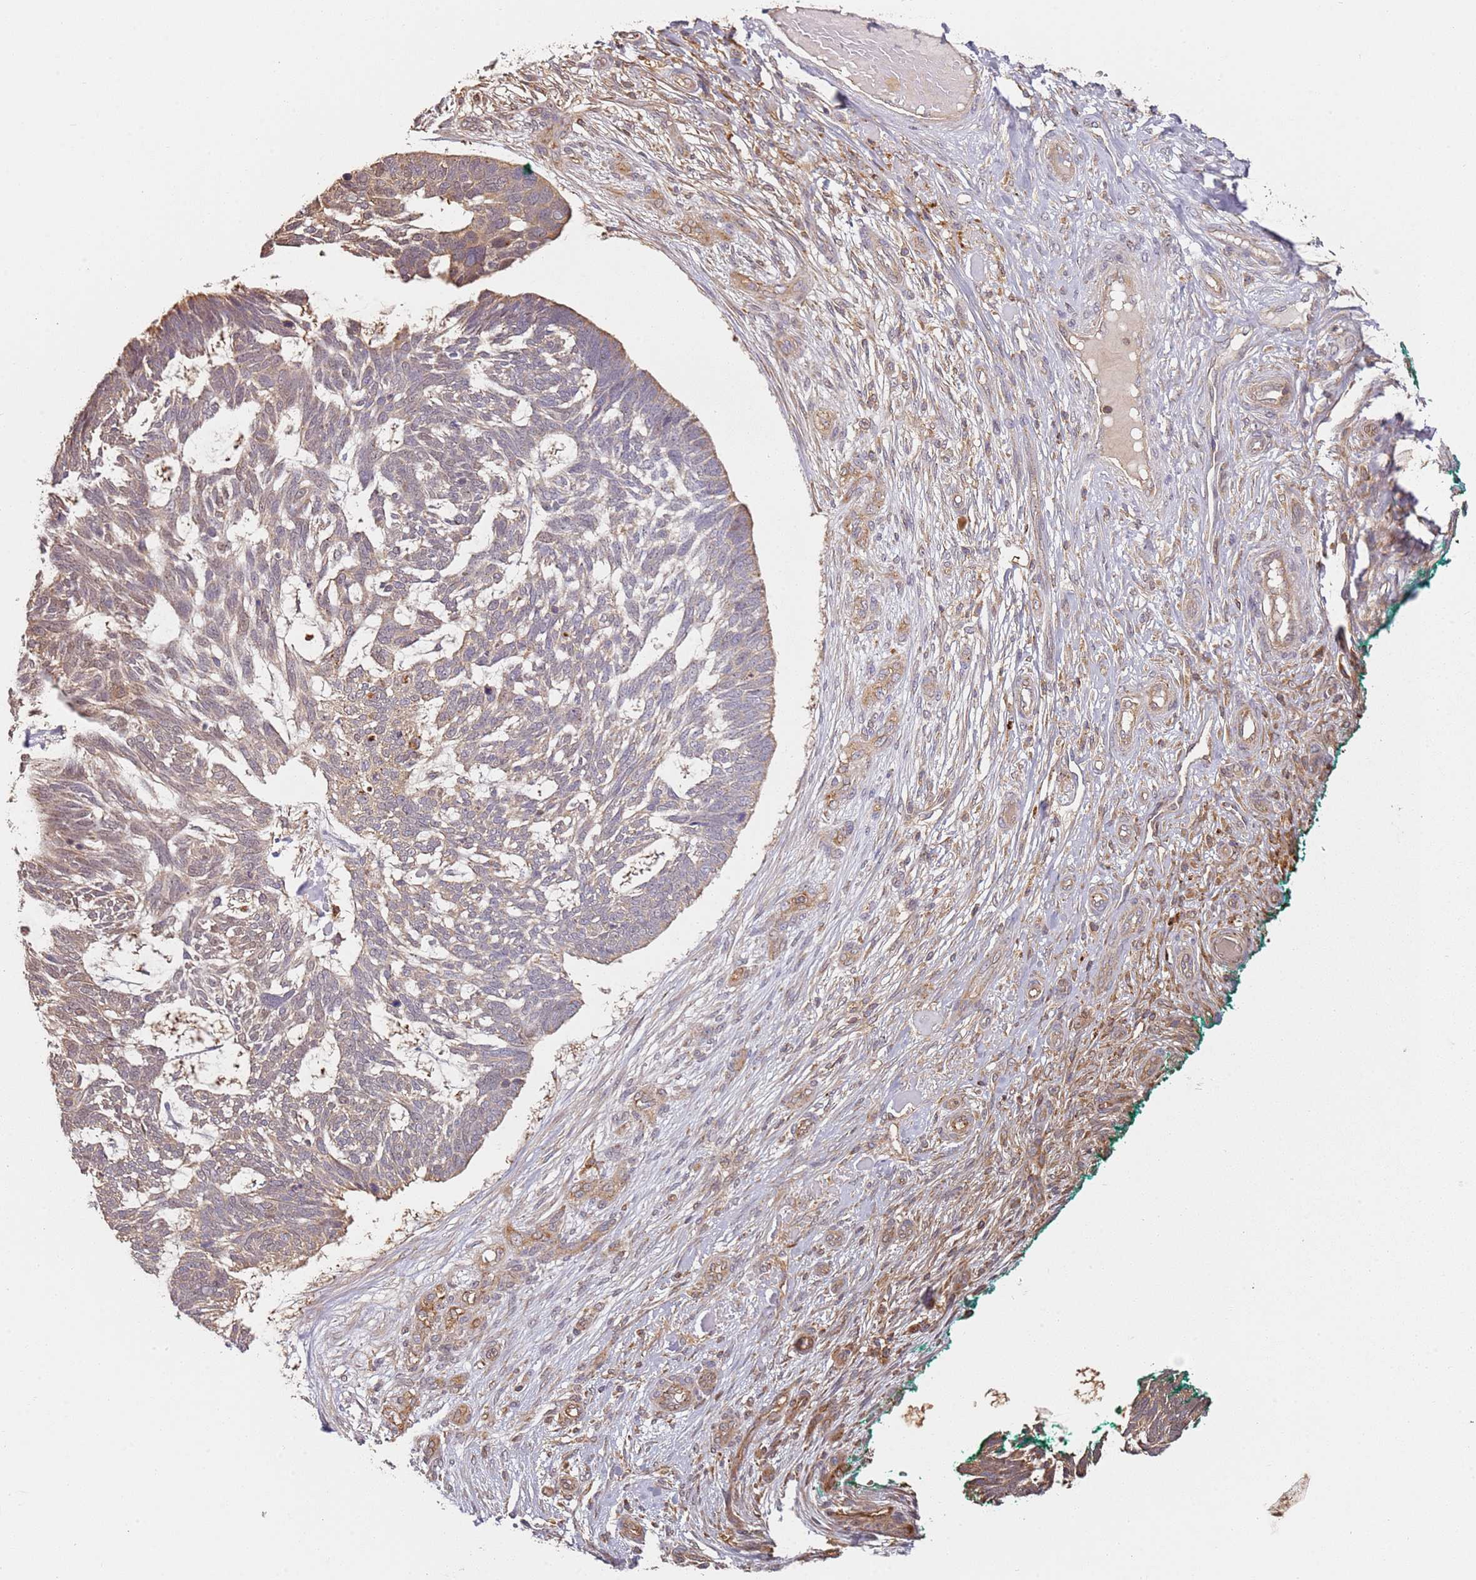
{"staining": {"intensity": "weak", "quantity": ">75%", "location": "cytoplasmic/membranous"}, "tissue": "skin cancer", "cell_type": "Tumor cells", "image_type": "cancer", "snomed": [{"axis": "morphology", "description": "Basal cell carcinoma"}, {"axis": "topography", "description": "Skin"}], "caption": "Human skin cancer stained for a protein (brown) exhibits weak cytoplasmic/membranous positive positivity in approximately >75% of tumor cells.", "gene": "SCGB2B2", "patient": {"sex": "male", "age": 88}}